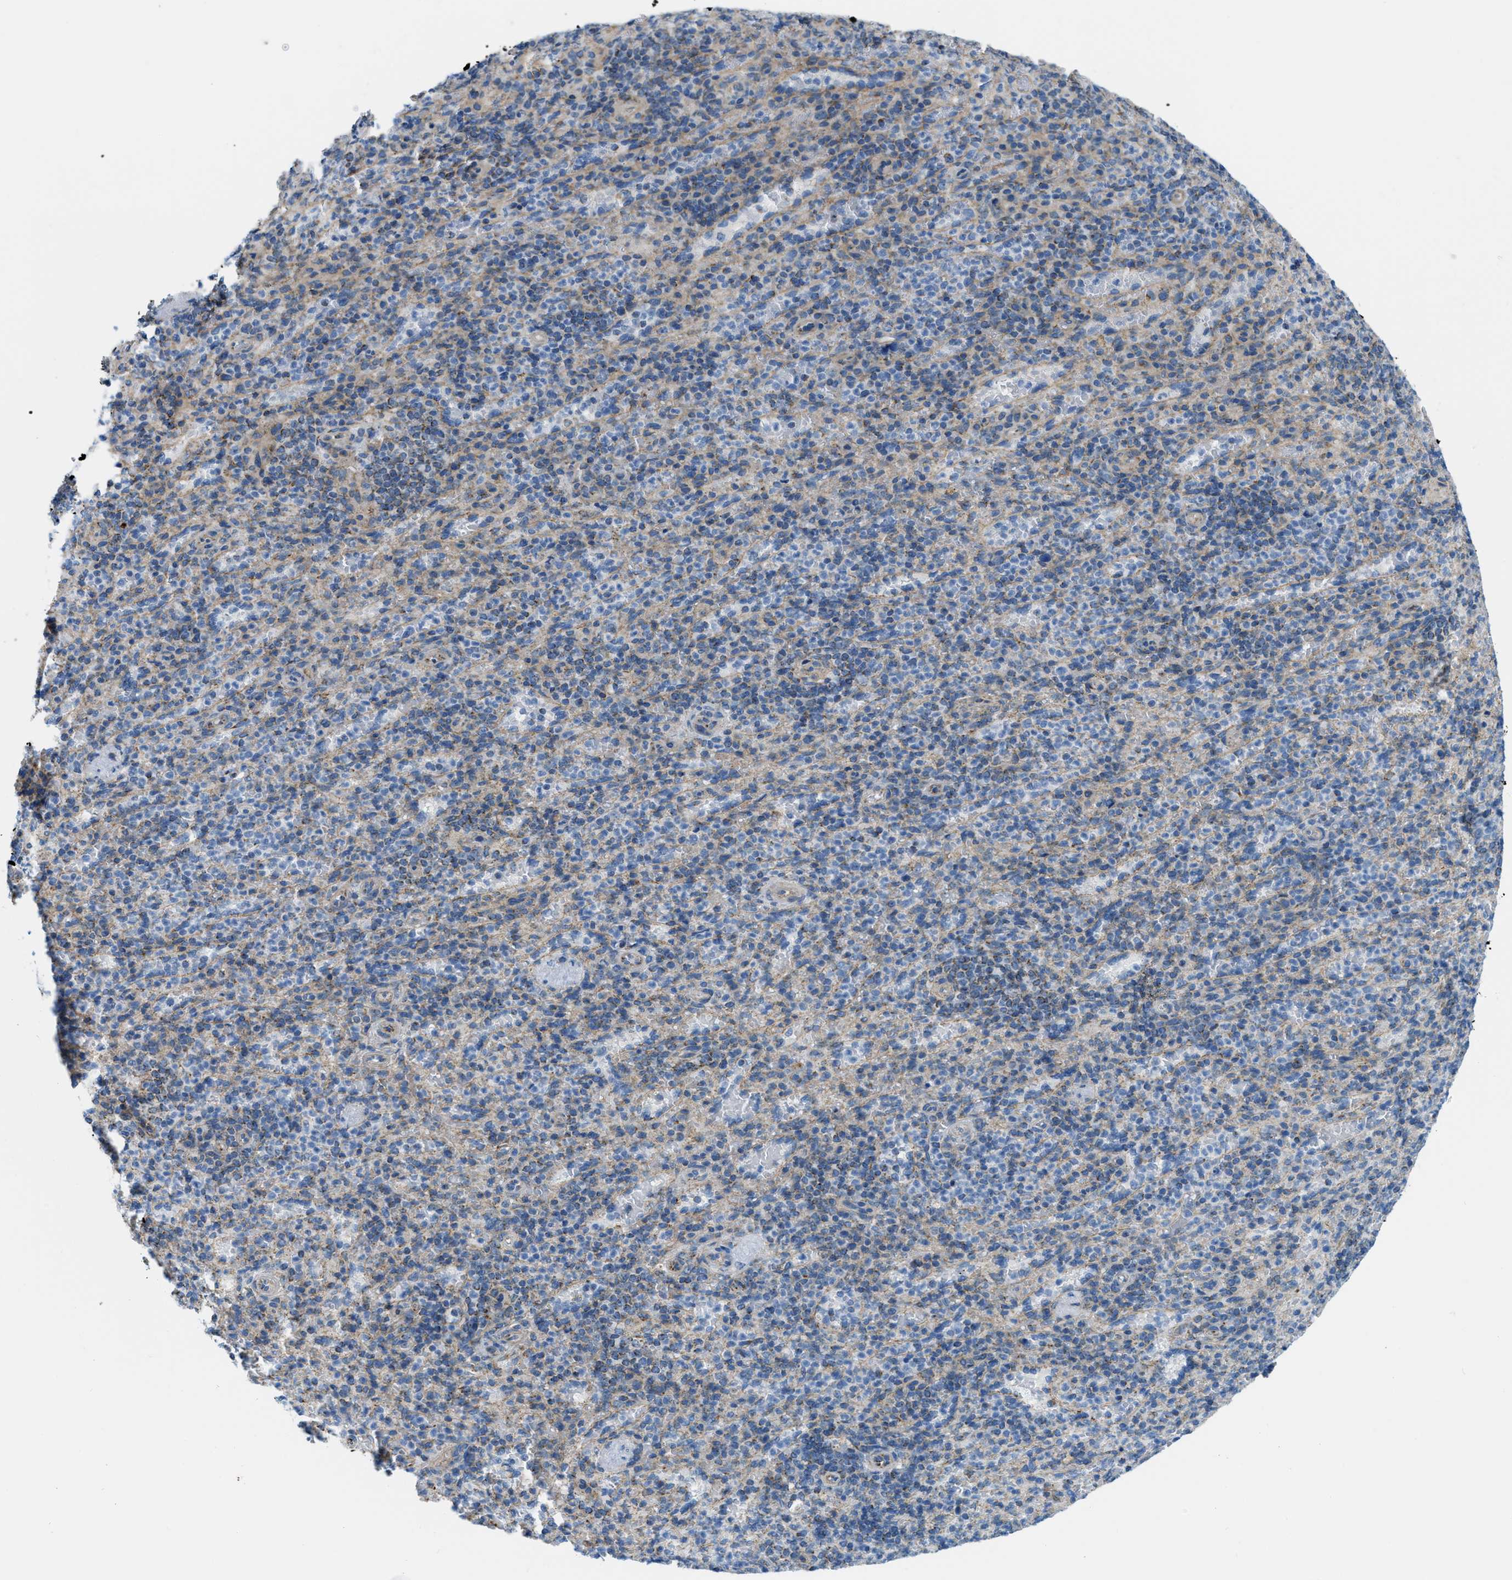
{"staining": {"intensity": "moderate", "quantity": "25%-75%", "location": "cytoplasmic/membranous"}, "tissue": "spleen", "cell_type": "Cells in red pulp", "image_type": "normal", "snomed": [{"axis": "morphology", "description": "Normal tissue, NOS"}, {"axis": "topography", "description": "Spleen"}], "caption": "A high-resolution photomicrograph shows immunohistochemistry staining of unremarkable spleen, which shows moderate cytoplasmic/membranous expression in about 25%-75% of cells in red pulp.", "gene": "JADE1", "patient": {"sex": "female", "age": 74}}